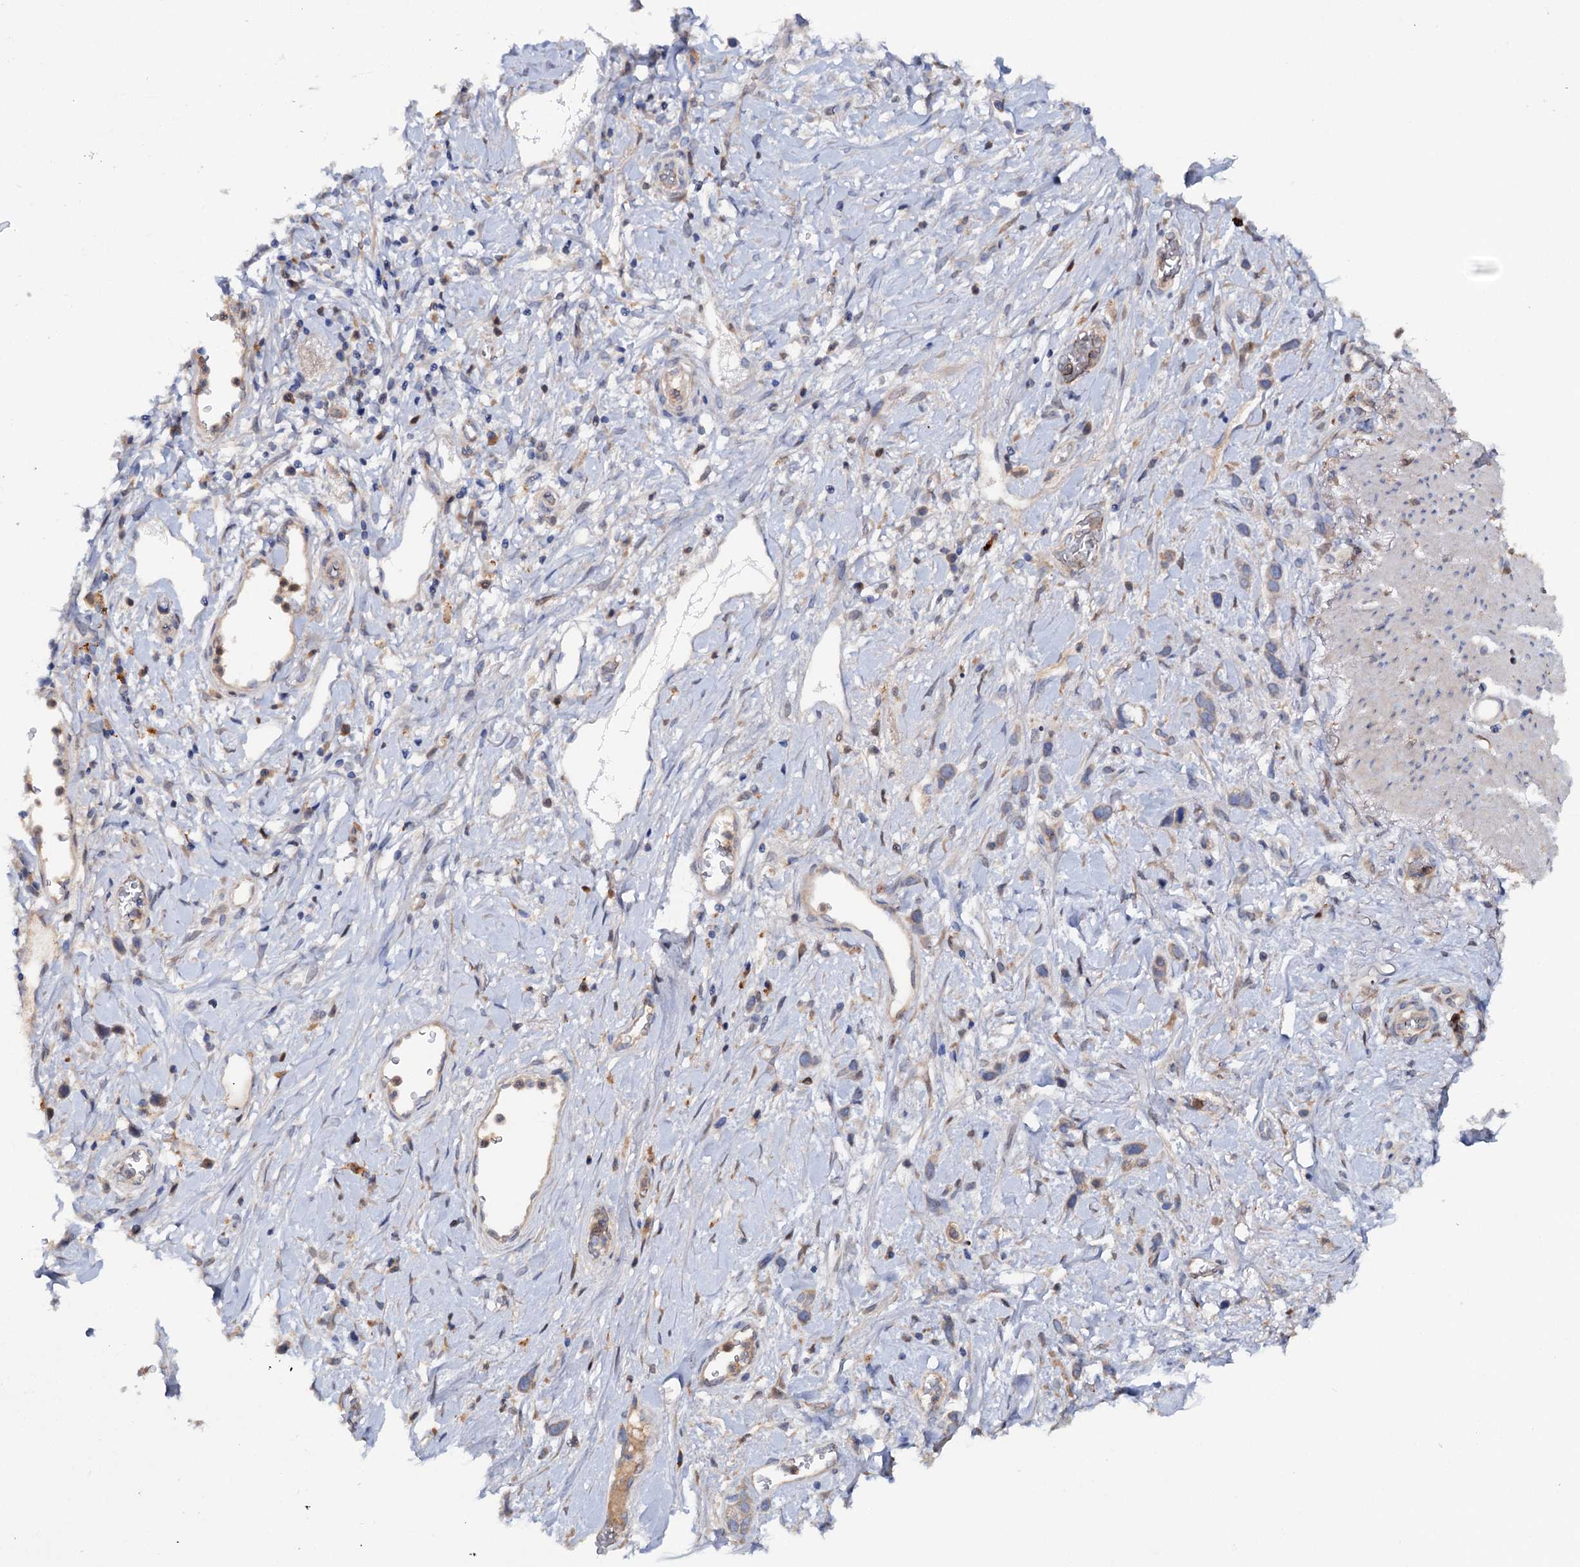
{"staining": {"intensity": "negative", "quantity": "none", "location": "none"}, "tissue": "stomach cancer", "cell_type": "Tumor cells", "image_type": "cancer", "snomed": [{"axis": "morphology", "description": "Adenocarcinoma, NOS"}, {"axis": "morphology", "description": "Adenocarcinoma, High grade"}, {"axis": "topography", "description": "Stomach, upper"}, {"axis": "topography", "description": "Stomach, lower"}], "caption": "Tumor cells are negative for protein expression in human stomach cancer (adenocarcinoma).", "gene": "IL17RD", "patient": {"sex": "female", "age": 65}}